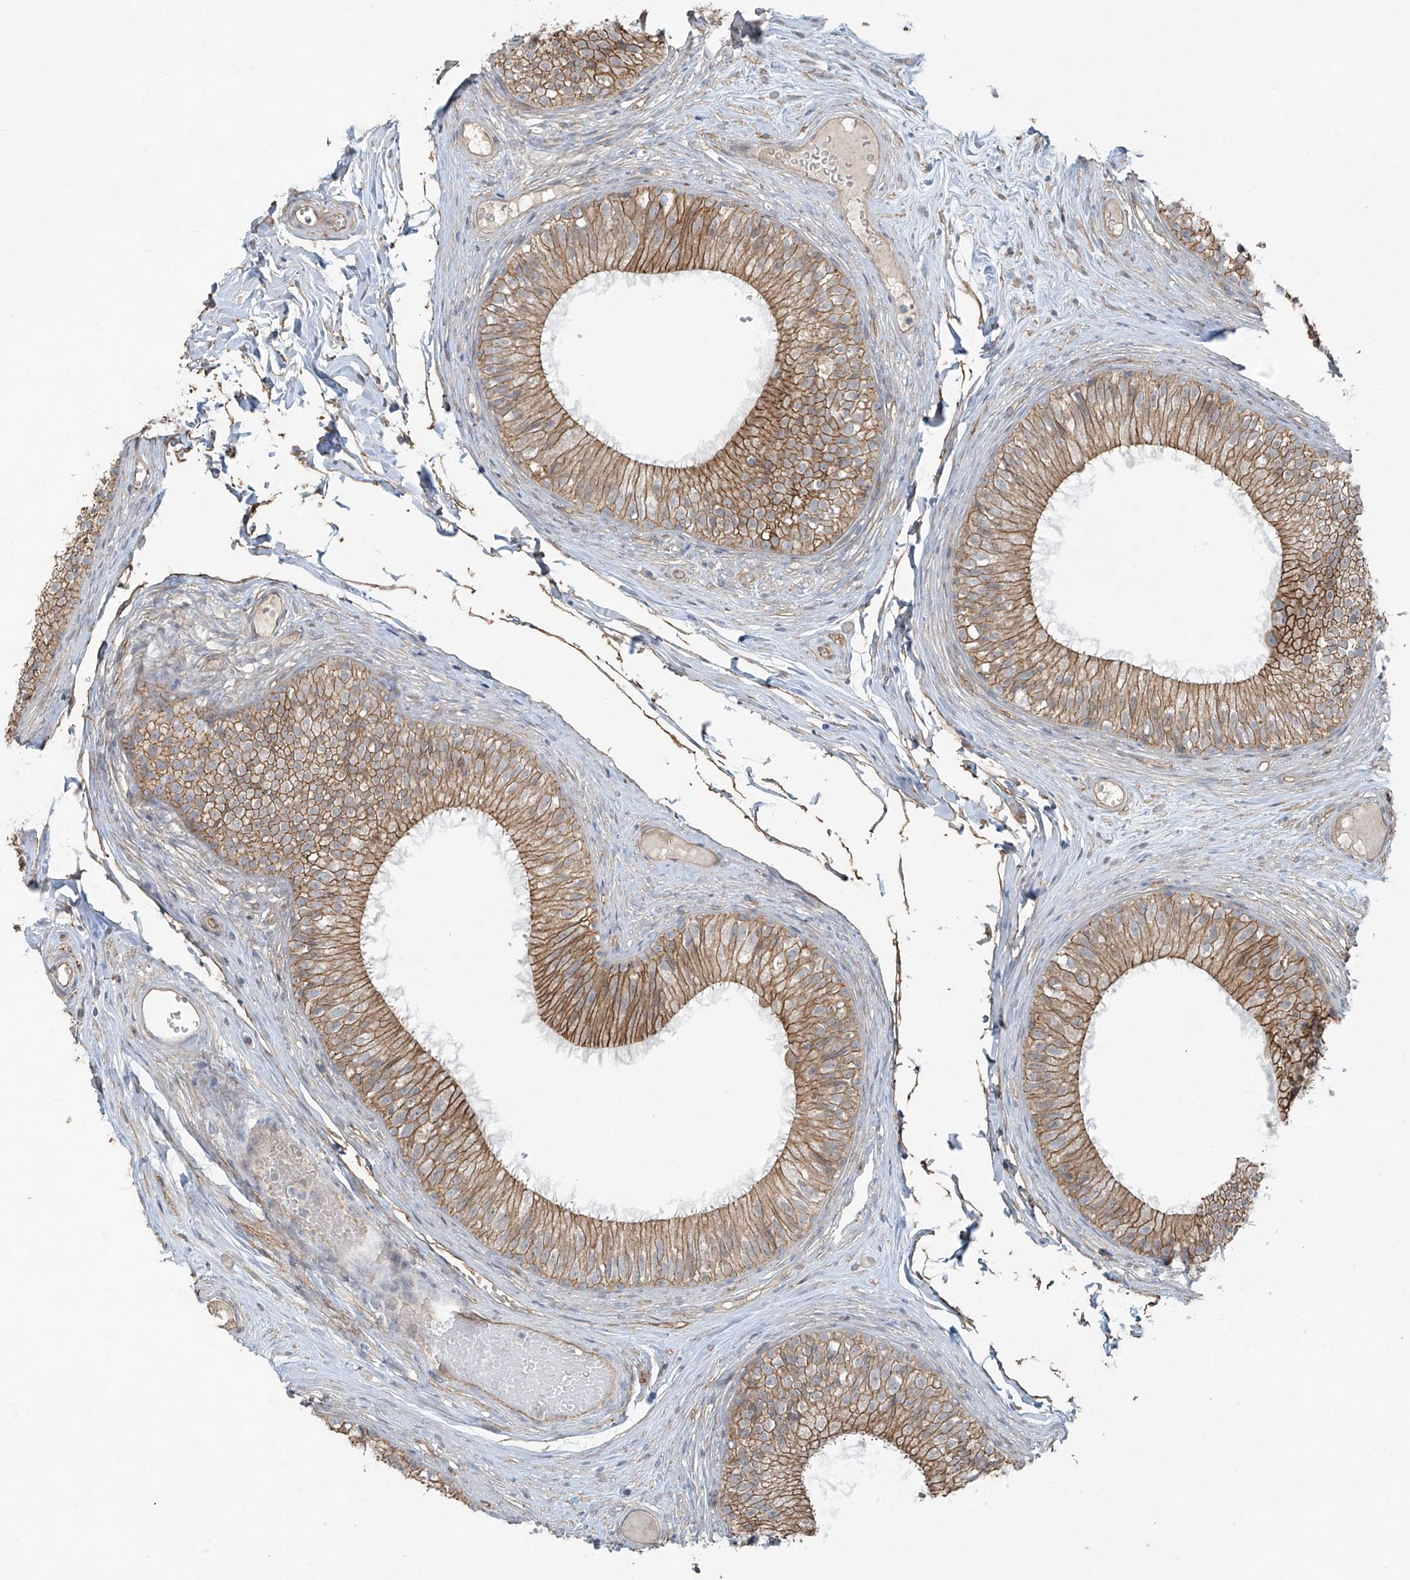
{"staining": {"intensity": "moderate", "quantity": ">75%", "location": "cytoplasmic/membranous"}, "tissue": "epididymis", "cell_type": "Glandular cells", "image_type": "normal", "snomed": [{"axis": "morphology", "description": "Normal tissue, NOS"}, {"axis": "morphology", "description": "Seminoma in situ"}, {"axis": "topography", "description": "Testis"}, {"axis": "topography", "description": "Epididymis"}], "caption": "A high-resolution photomicrograph shows immunohistochemistry (IHC) staining of unremarkable epididymis, which demonstrates moderate cytoplasmic/membranous expression in approximately >75% of glandular cells.", "gene": "TUBE1", "patient": {"sex": "male", "age": 28}}